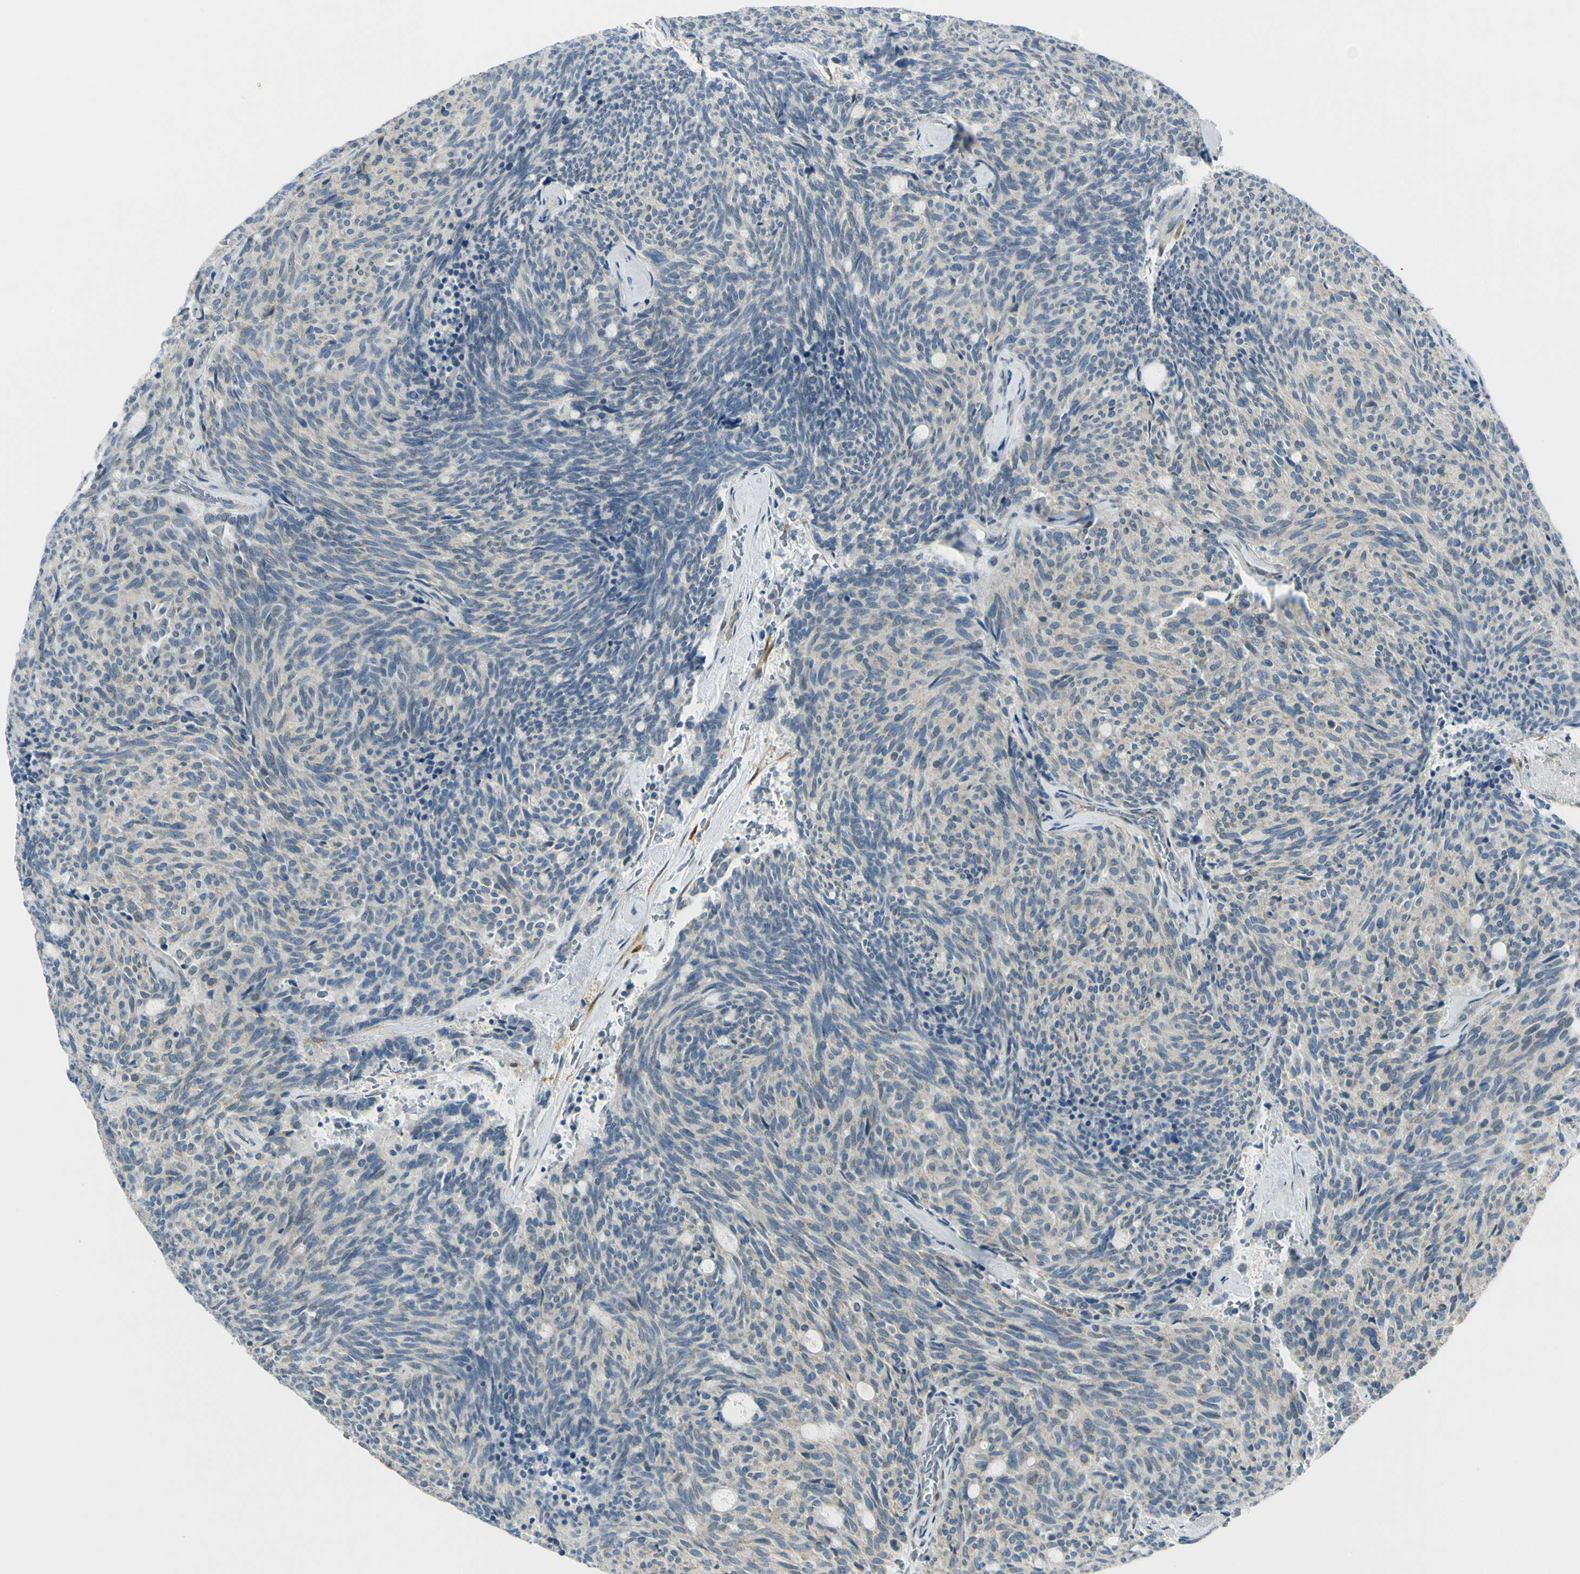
{"staining": {"intensity": "negative", "quantity": "none", "location": "none"}, "tissue": "carcinoid", "cell_type": "Tumor cells", "image_type": "cancer", "snomed": [{"axis": "morphology", "description": "Carcinoid, malignant, NOS"}, {"axis": "topography", "description": "Pancreas"}], "caption": "A high-resolution micrograph shows immunohistochemistry (IHC) staining of malignant carcinoid, which shows no significant staining in tumor cells. (DAB (3,3'-diaminobenzidine) immunohistochemistry (IHC), high magnification).", "gene": "FHL2", "patient": {"sex": "female", "age": 54}}